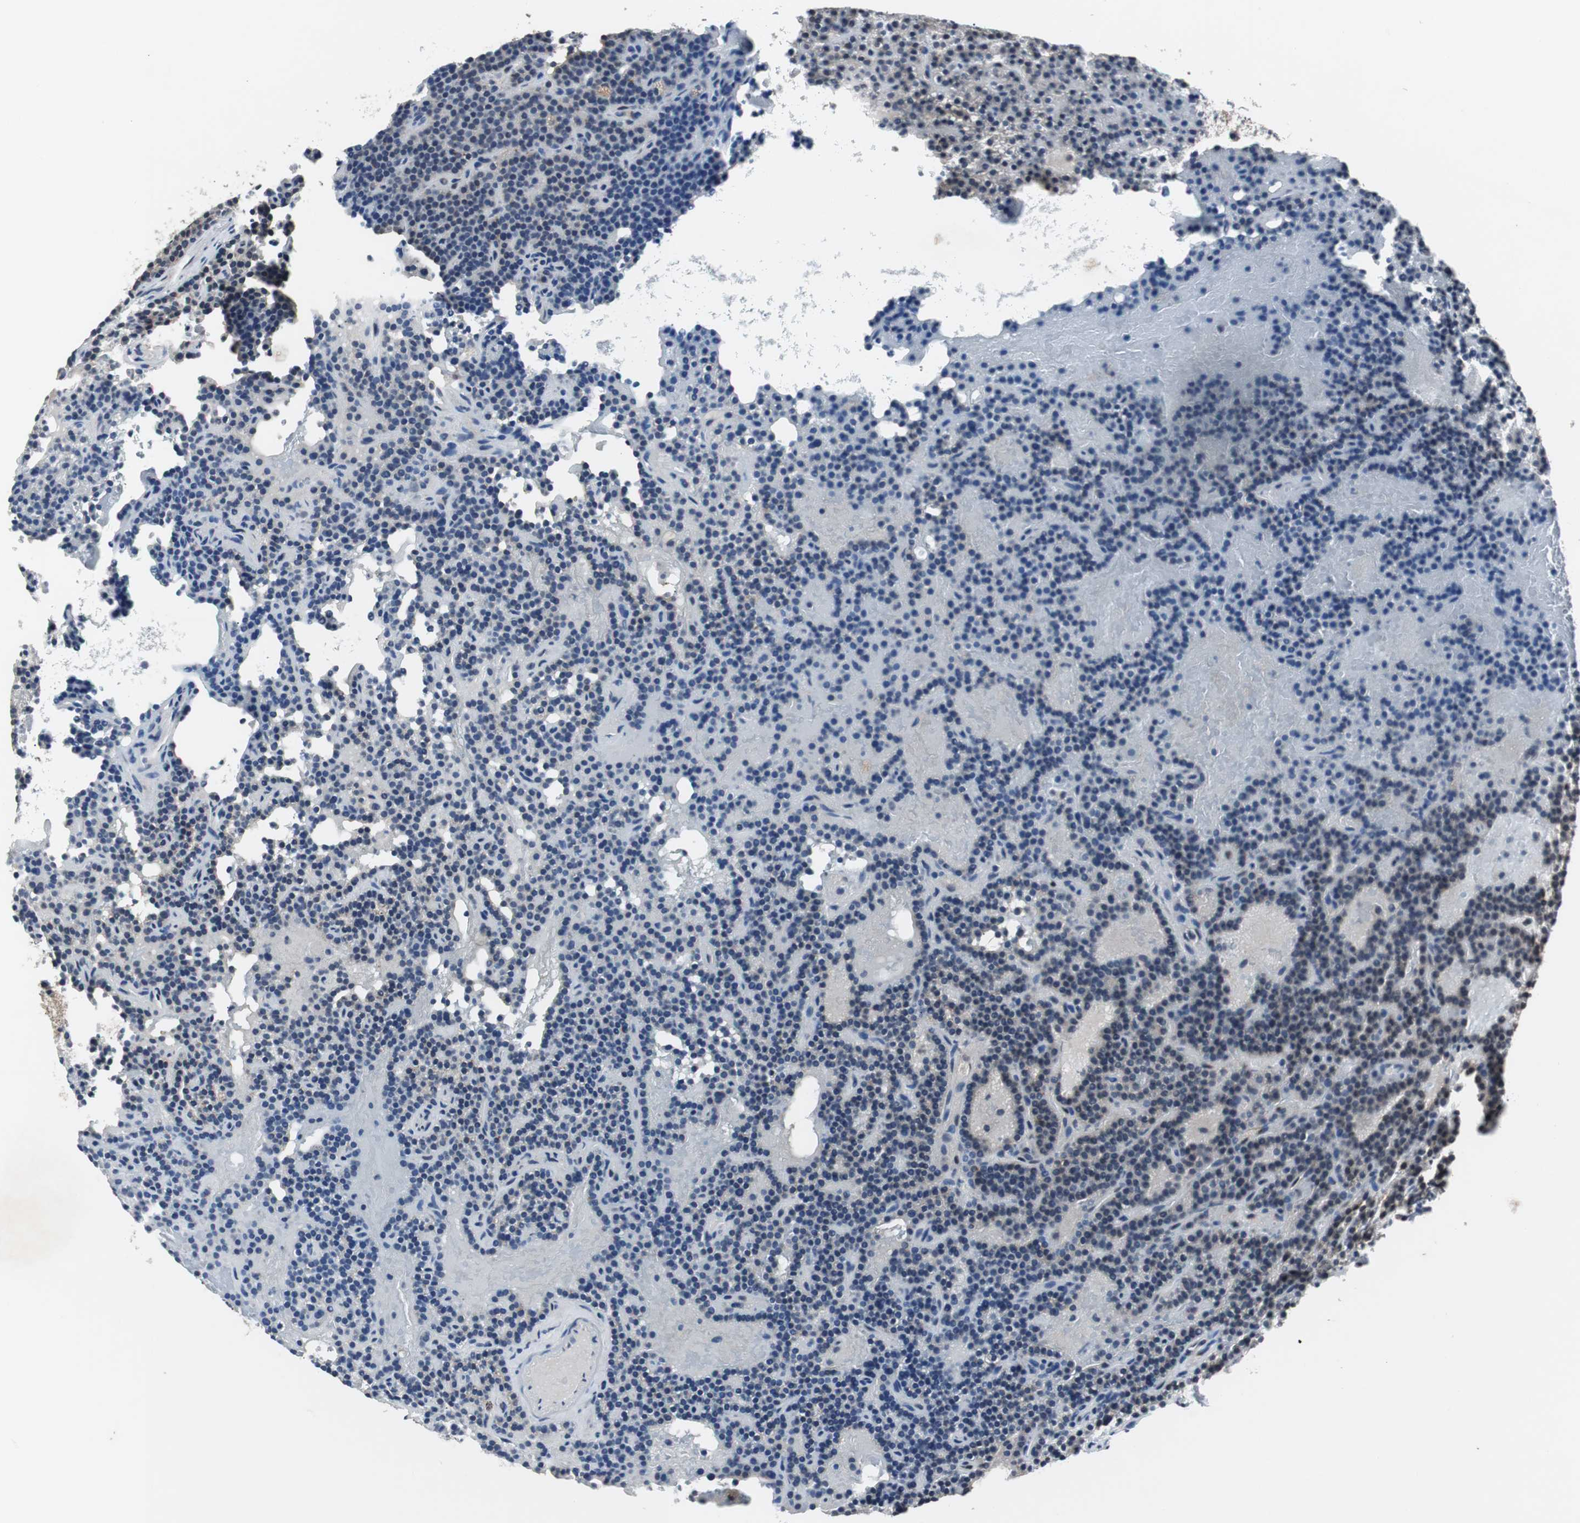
{"staining": {"intensity": "negative", "quantity": "none", "location": "none"}, "tissue": "parathyroid gland", "cell_type": "Glandular cells", "image_type": "normal", "snomed": [{"axis": "morphology", "description": "Normal tissue, NOS"}, {"axis": "topography", "description": "Parathyroid gland"}], "caption": "This is a histopathology image of IHC staining of normal parathyroid gland, which shows no expression in glandular cells. (Immunohistochemistry, brightfield microscopy, high magnification).", "gene": "SMAD1", "patient": {"sex": "male", "age": 66}}